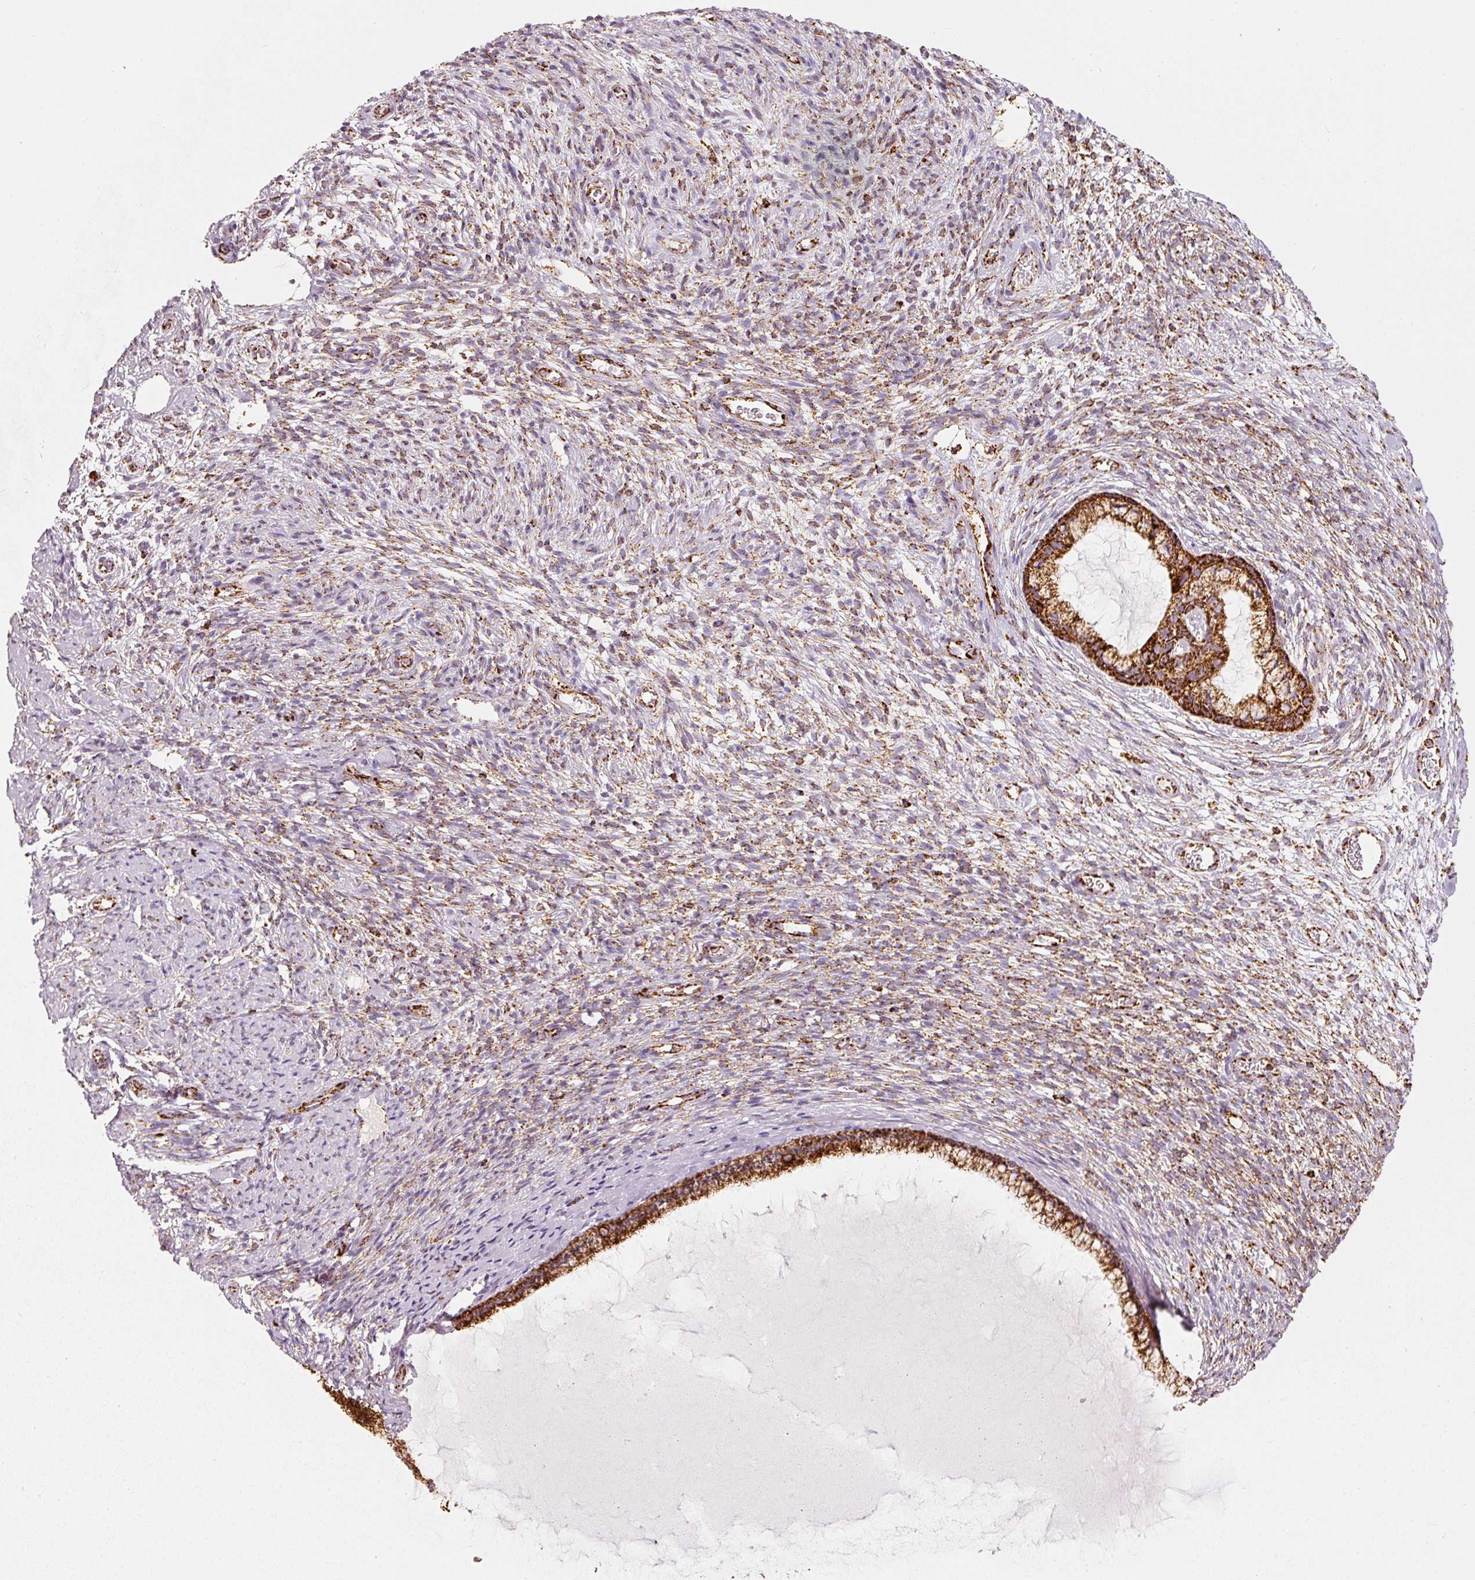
{"staining": {"intensity": "strong", "quantity": ">75%", "location": "cytoplasmic/membranous"}, "tissue": "cervix", "cell_type": "Glandular cells", "image_type": "normal", "snomed": [{"axis": "morphology", "description": "Normal tissue, NOS"}, {"axis": "topography", "description": "Cervix"}], "caption": "This photomicrograph demonstrates normal cervix stained with immunohistochemistry to label a protein in brown. The cytoplasmic/membranous of glandular cells show strong positivity for the protein. Nuclei are counter-stained blue.", "gene": "MT", "patient": {"sex": "female", "age": 76}}